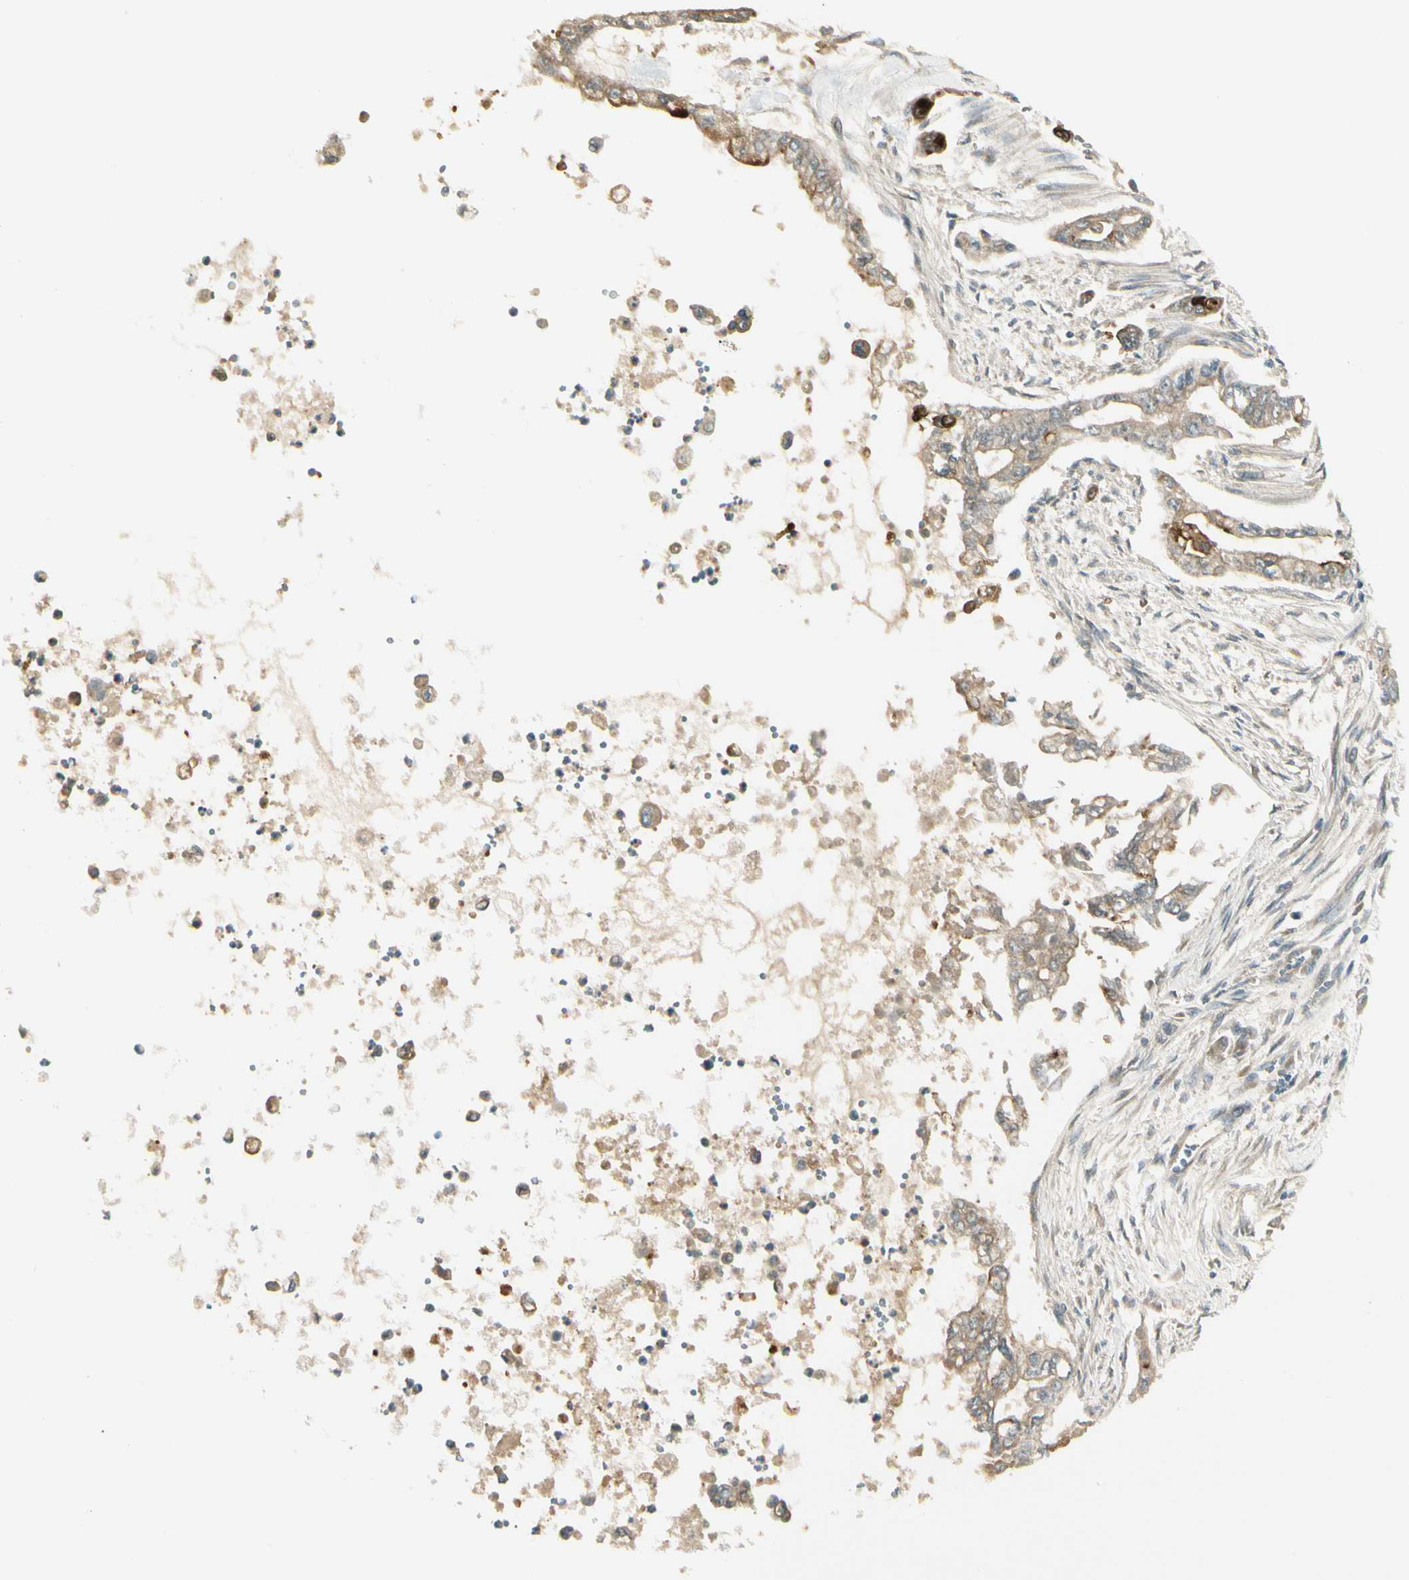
{"staining": {"intensity": "strong", "quantity": ">75%", "location": "cytoplasmic/membranous"}, "tissue": "pancreatic cancer", "cell_type": "Tumor cells", "image_type": "cancer", "snomed": [{"axis": "morphology", "description": "Normal tissue, NOS"}, {"axis": "topography", "description": "Pancreas"}], "caption": "This micrograph exhibits pancreatic cancer stained with immunohistochemistry (IHC) to label a protein in brown. The cytoplasmic/membranous of tumor cells show strong positivity for the protein. Nuclei are counter-stained blue.", "gene": "BNIP1", "patient": {"sex": "male", "age": 42}}